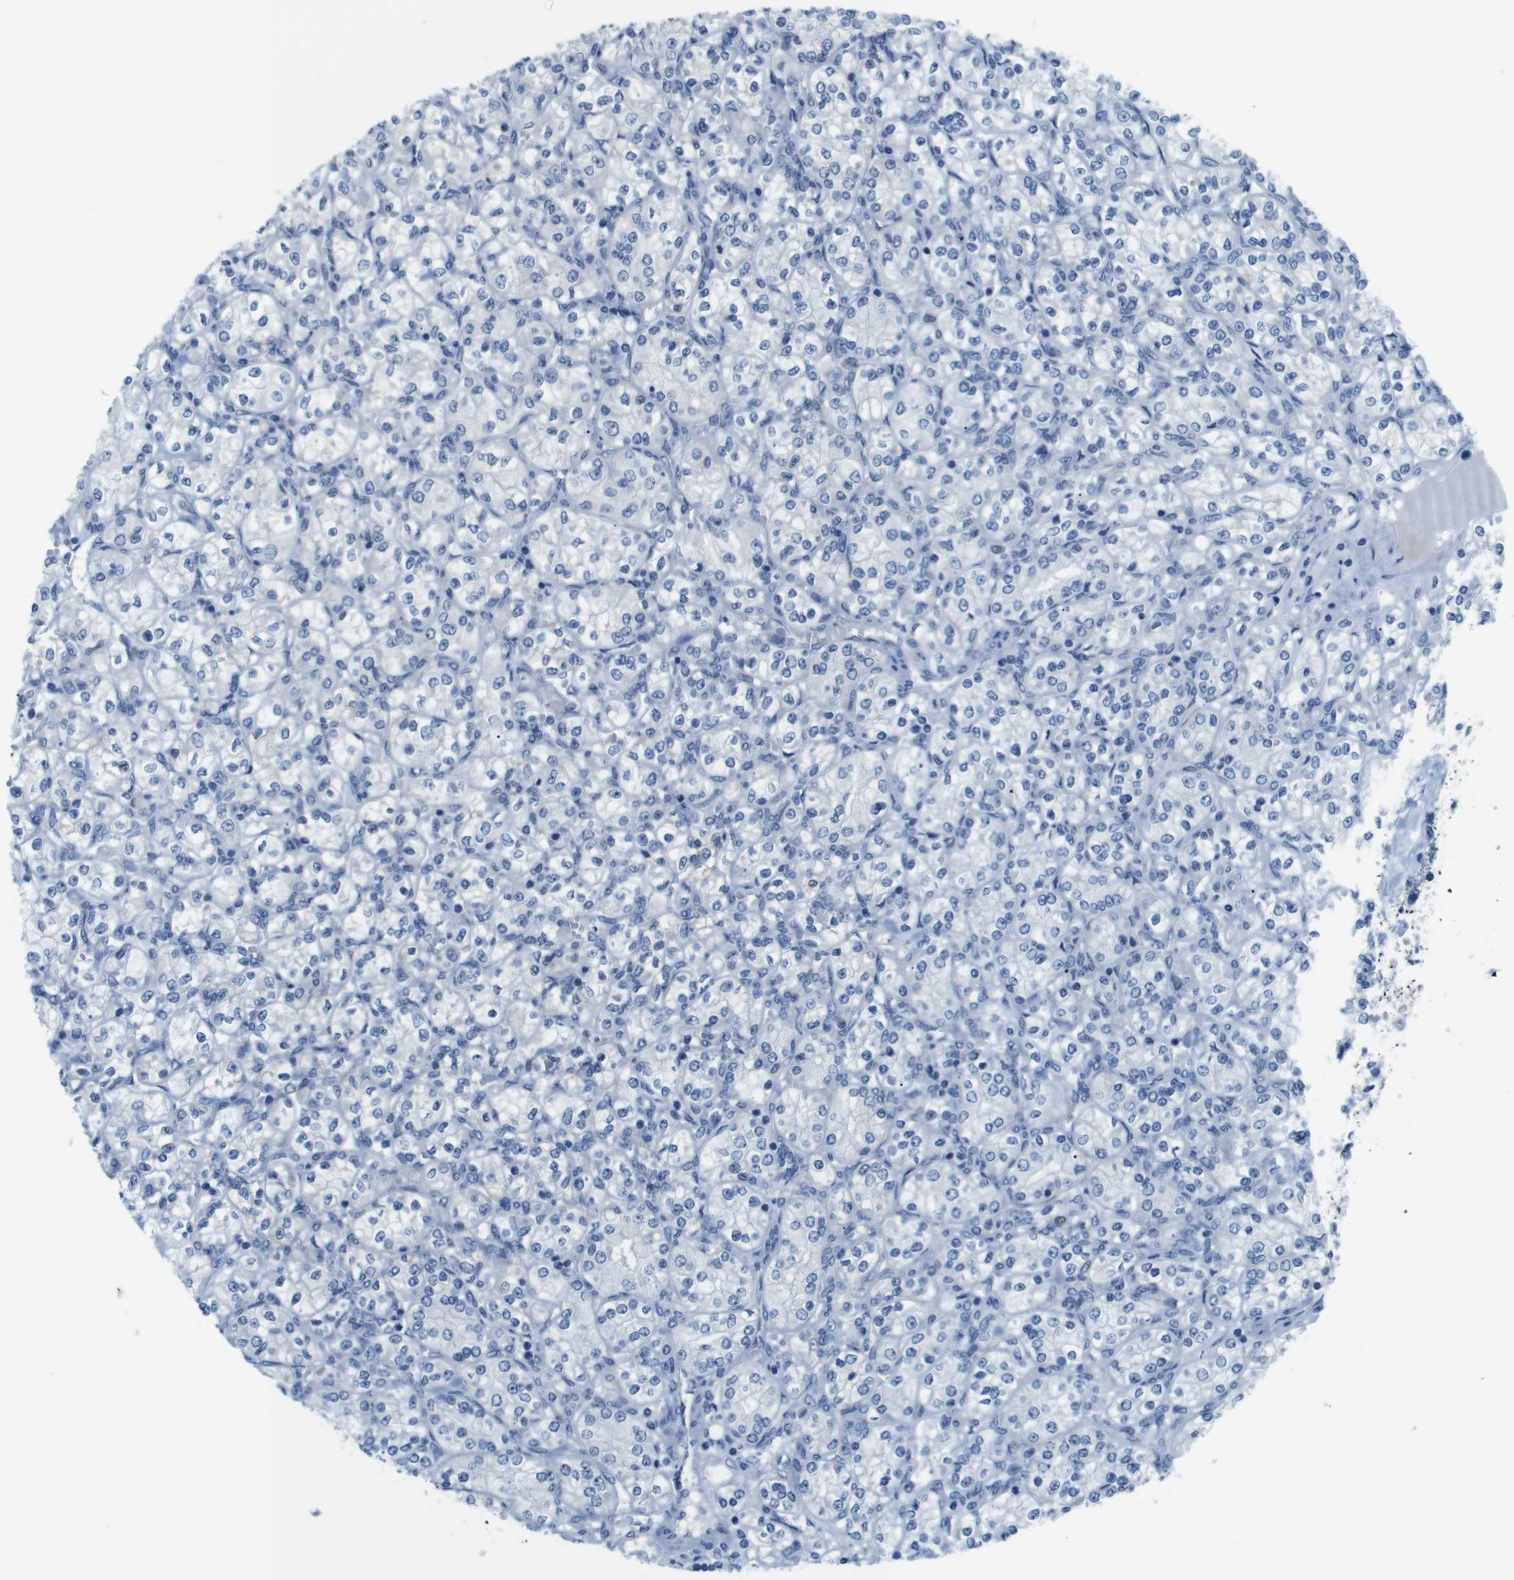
{"staining": {"intensity": "negative", "quantity": "none", "location": "none"}, "tissue": "renal cancer", "cell_type": "Tumor cells", "image_type": "cancer", "snomed": [{"axis": "morphology", "description": "Adenocarcinoma, NOS"}, {"axis": "topography", "description": "Kidney"}], "caption": "This is an IHC image of renal adenocarcinoma. There is no expression in tumor cells.", "gene": "GOLGA2", "patient": {"sex": "male", "age": 77}}